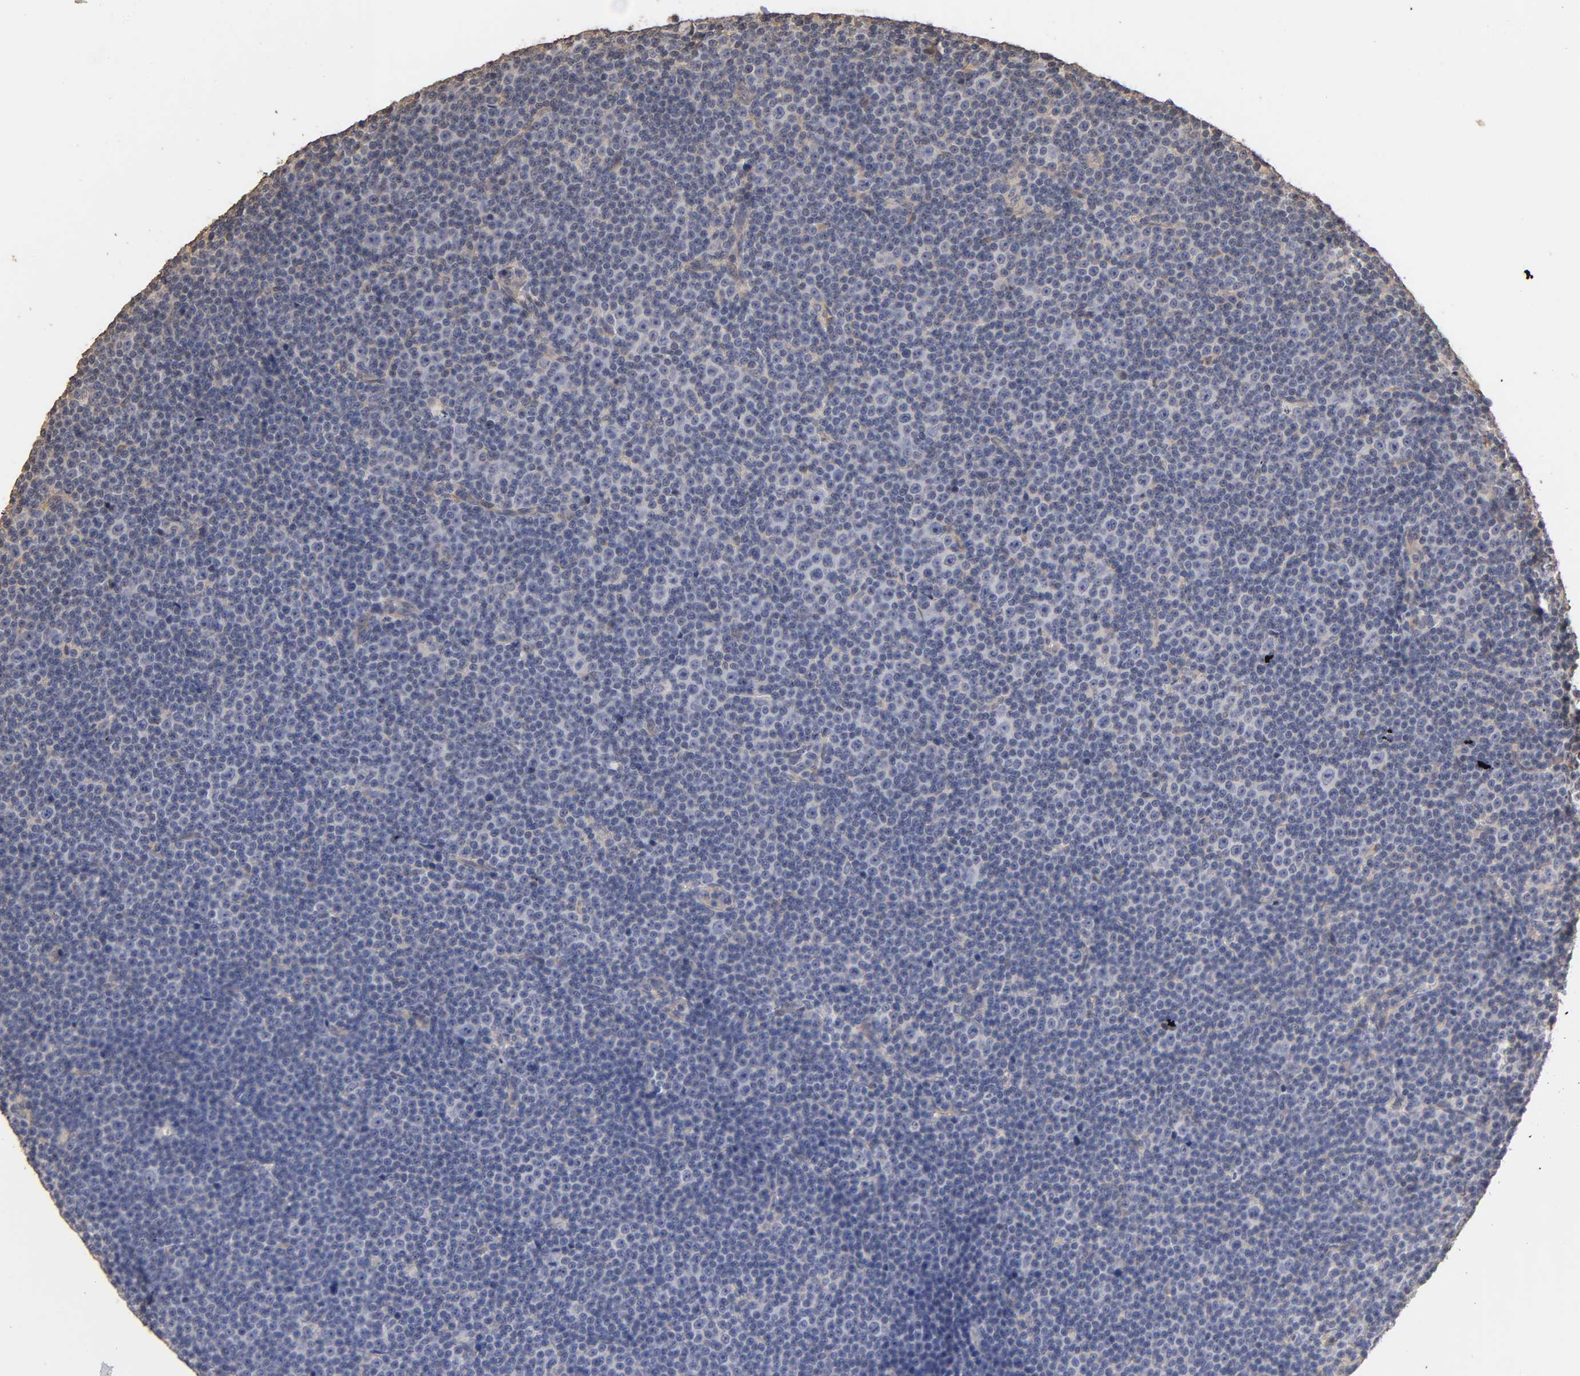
{"staining": {"intensity": "negative", "quantity": "none", "location": "none"}, "tissue": "lymphoma", "cell_type": "Tumor cells", "image_type": "cancer", "snomed": [{"axis": "morphology", "description": "Malignant lymphoma, non-Hodgkin's type, Low grade"}, {"axis": "topography", "description": "Lymph node"}], "caption": "Tumor cells show no significant staining in low-grade malignant lymphoma, non-Hodgkin's type. (DAB (3,3'-diaminobenzidine) immunohistochemistry (IHC), high magnification).", "gene": "VSIG4", "patient": {"sex": "female", "age": 67}}